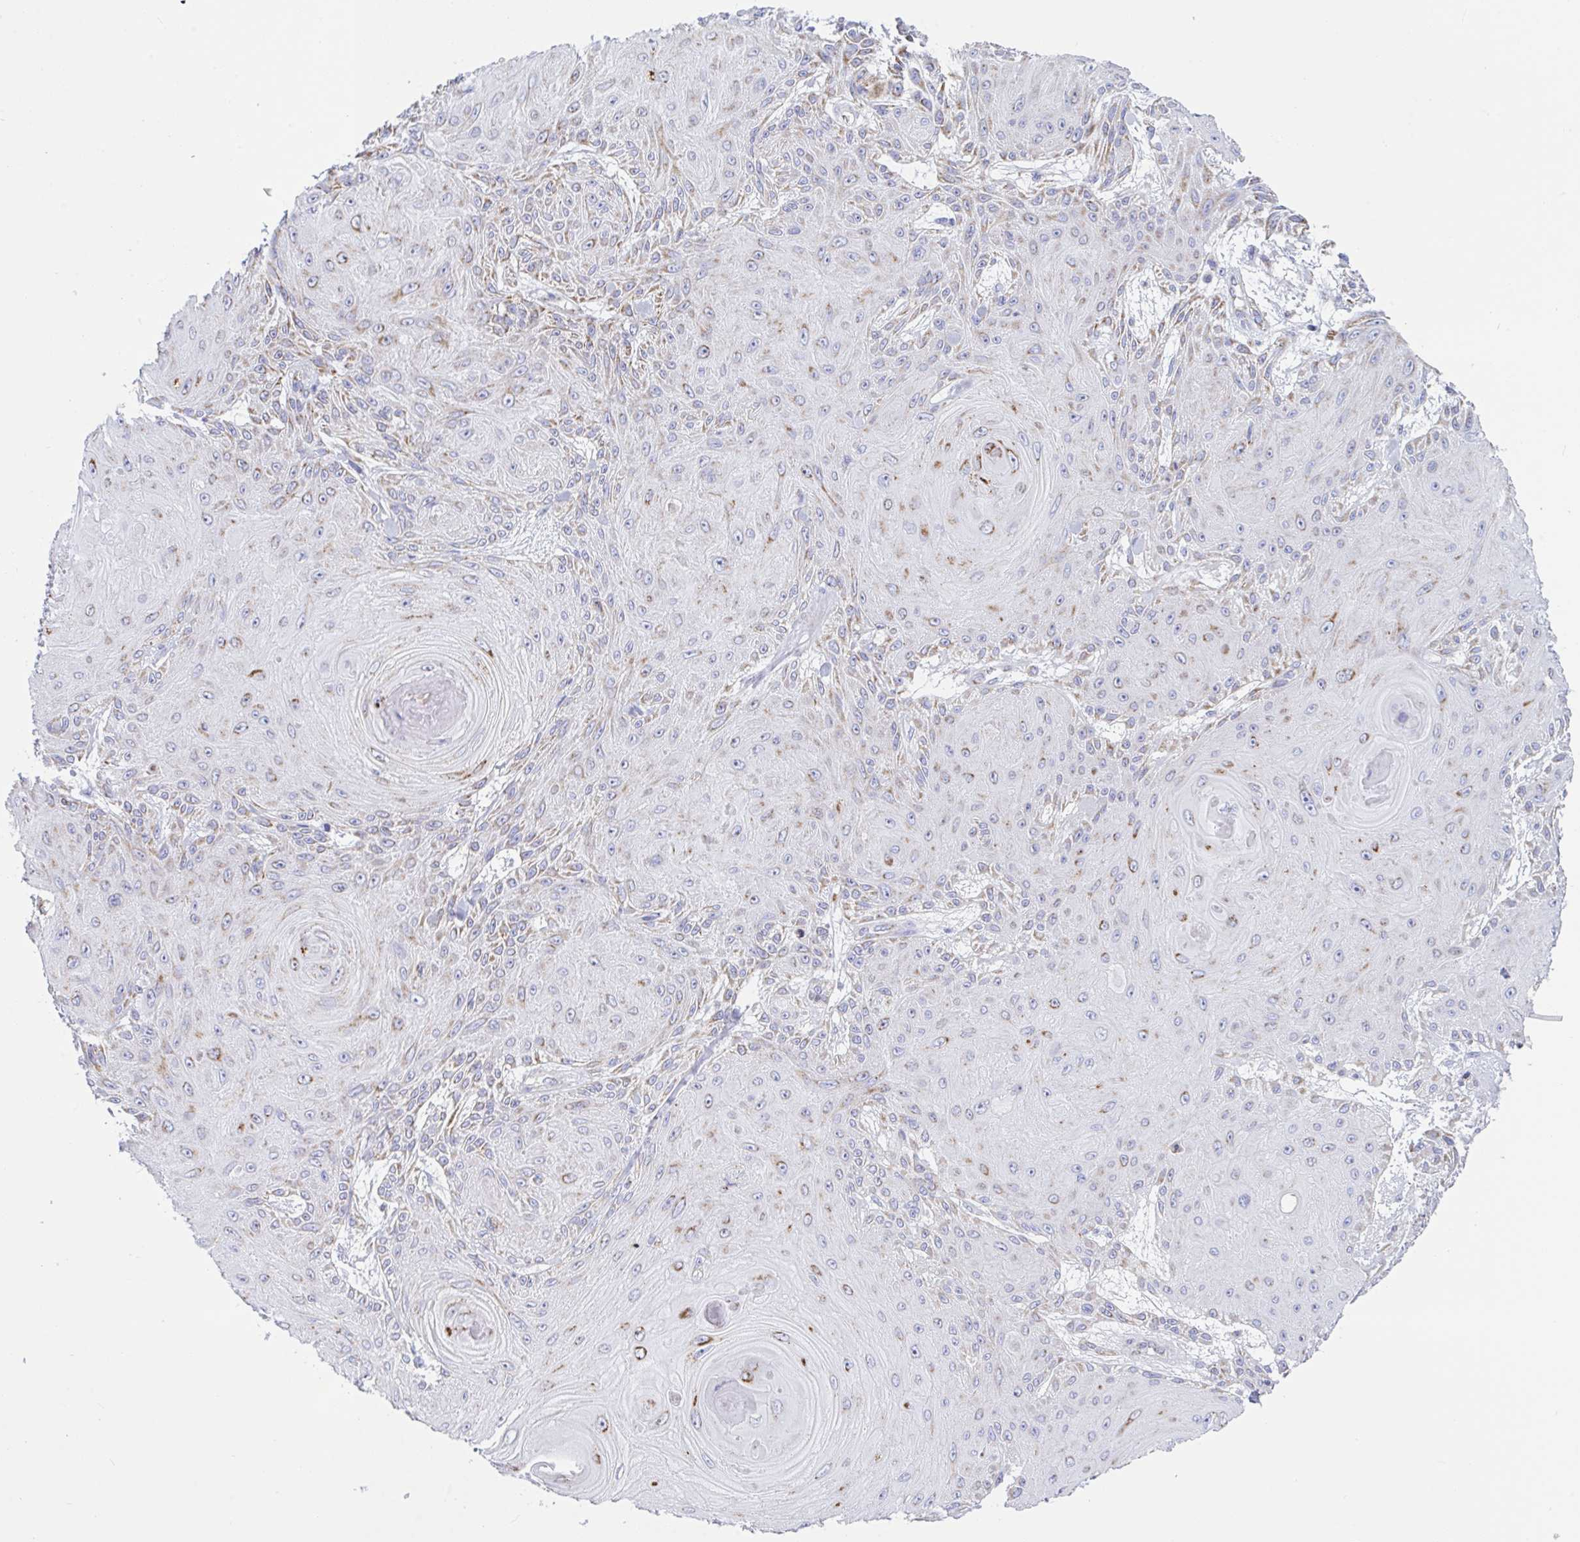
{"staining": {"intensity": "moderate", "quantity": "<25%", "location": "cytoplasmic/membranous"}, "tissue": "skin cancer", "cell_type": "Tumor cells", "image_type": "cancer", "snomed": [{"axis": "morphology", "description": "Squamous cell carcinoma, NOS"}, {"axis": "topography", "description": "Skin"}], "caption": "This image displays IHC staining of human skin cancer, with low moderate cytoplasmic/membranous staining in approximately <25% of tumor cells.", "gene": "HSPE1", "patient": {"sex": "male", "age": 88}}